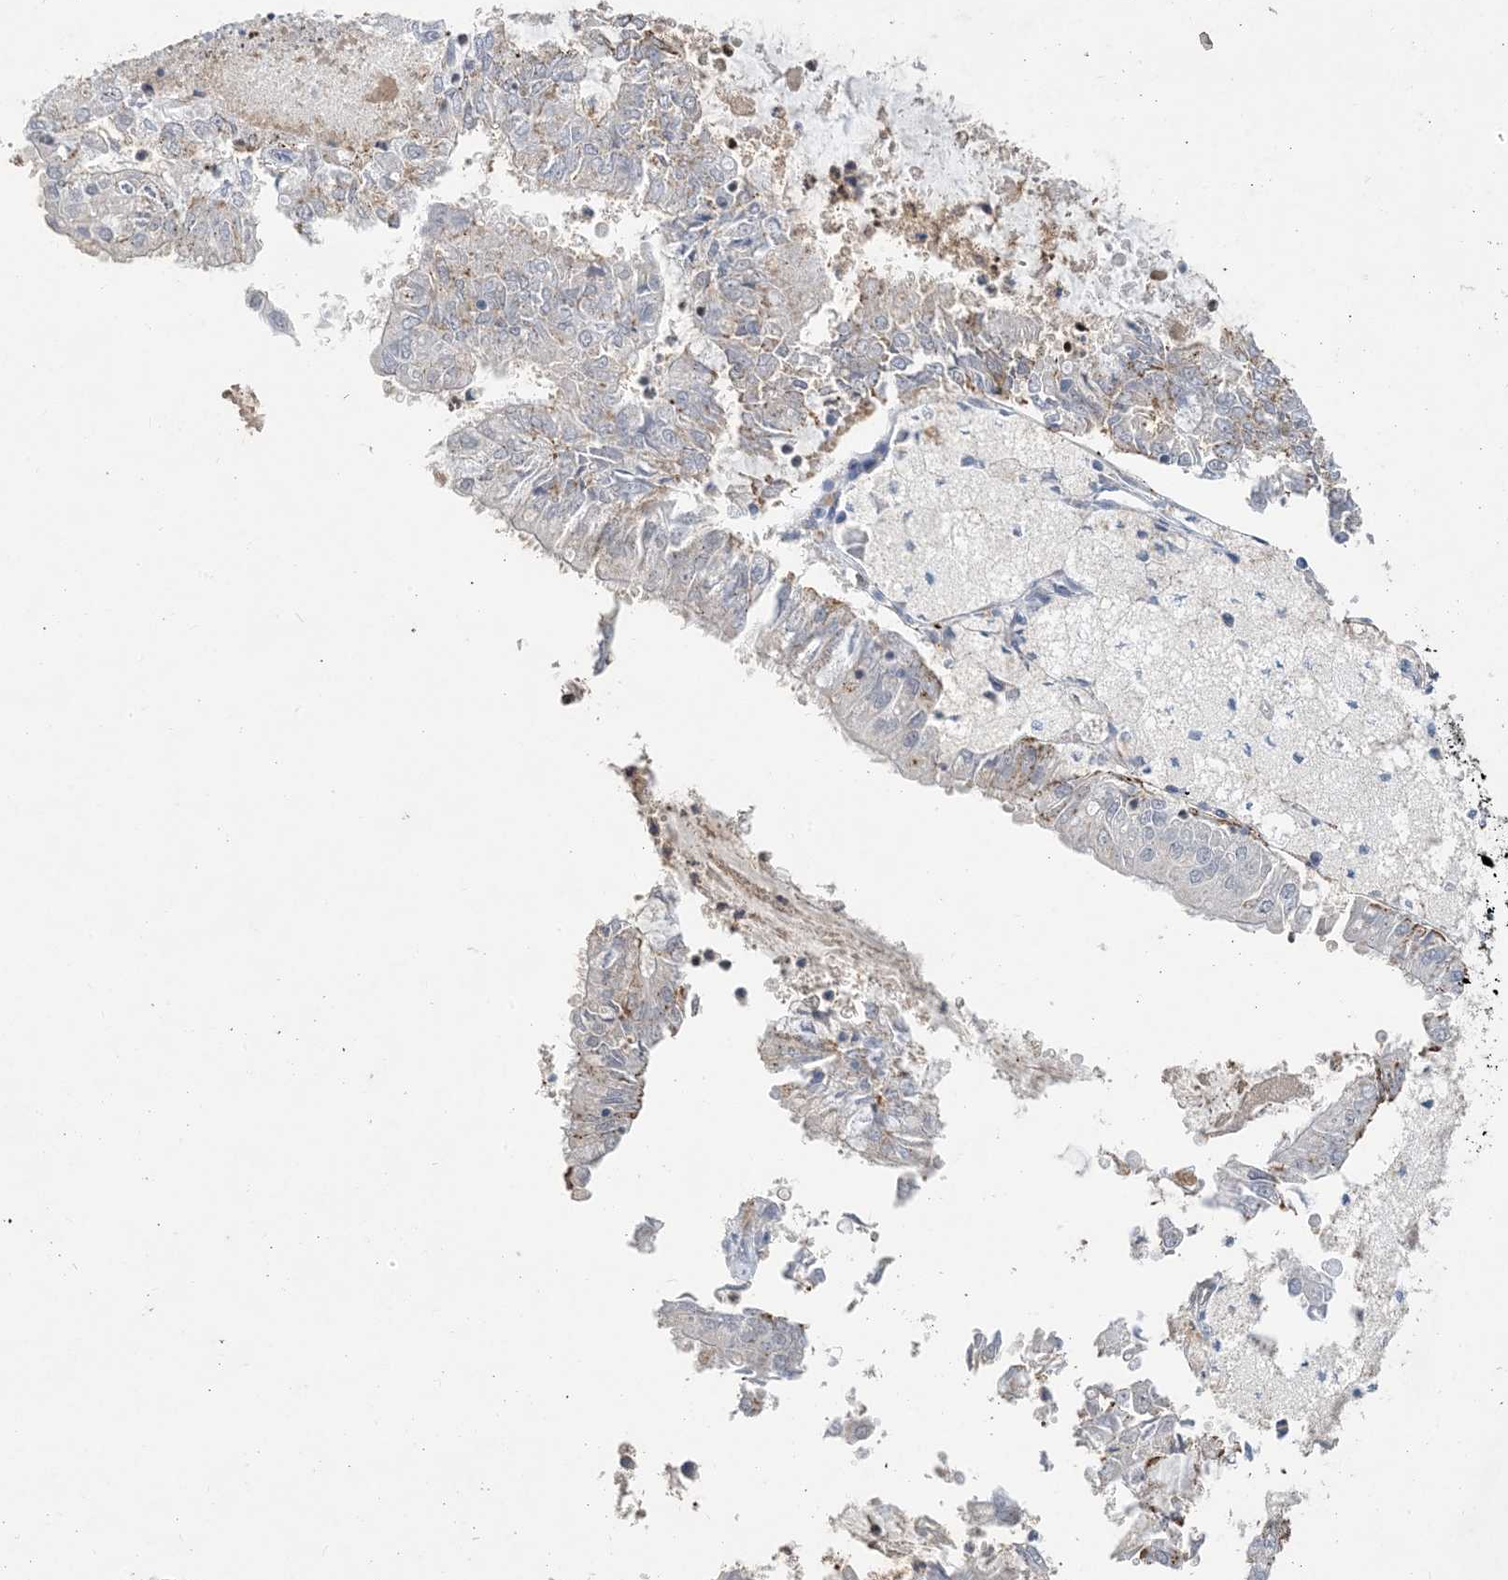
{"staining": {"intensity": "negative", "quantity": "none", "location": "none"}, "tissue": "endometrial cancer", "cell_type": "Tumor cells", "image_type": "cancer", "snomed": [{"axis": "morphology", "description": "Adenocarcinoma, NOS"}, {"axis": "topography", "description": "Endometrium"}], "caption": "A photomicrograph of endometrial cancer stained for a protein exhibits no brown staining in tumor cells.", "gene": "SLC25A53", "patient": {"sex": "female", "age": 57}}